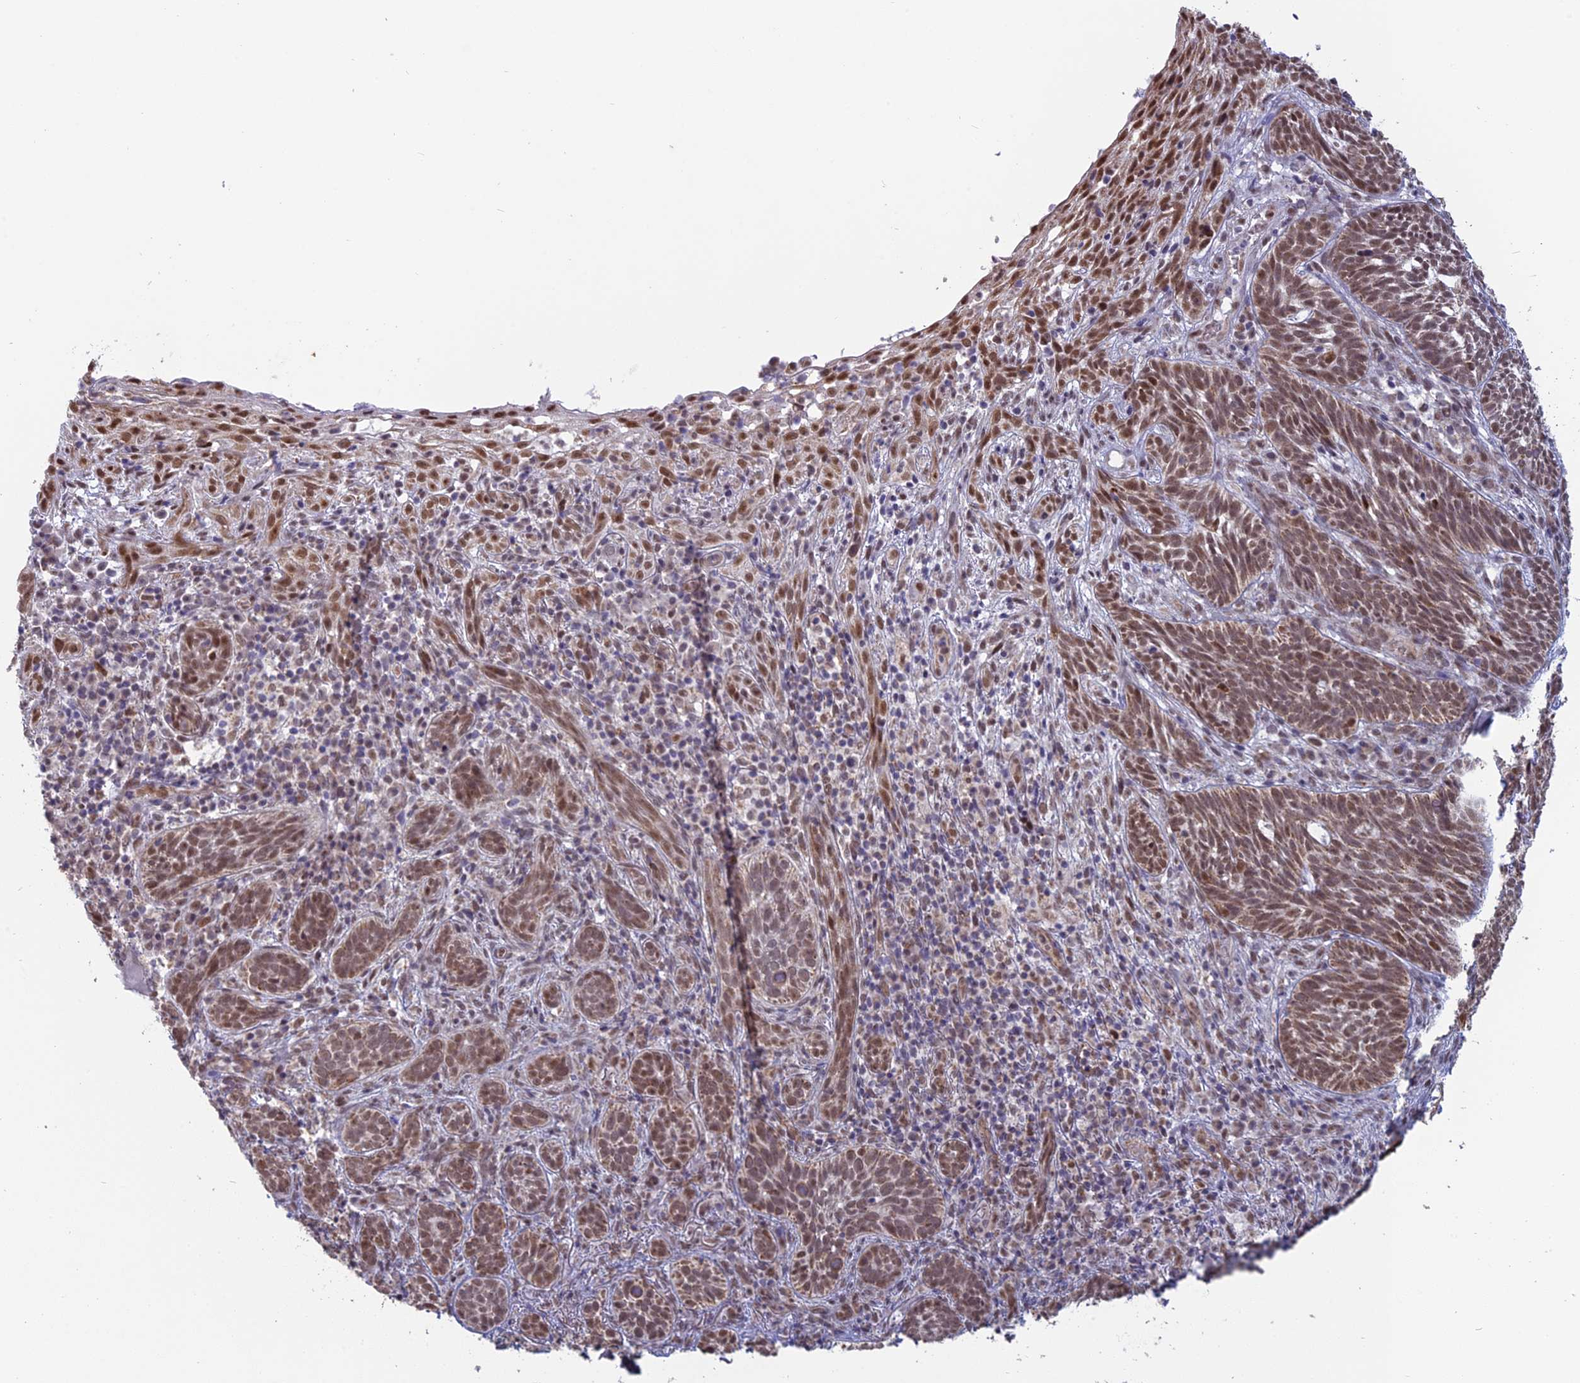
{"staining": {"intensity": "moderate", "quantity": ">75%", "location": "cytoplasmic/membranous,nuclear"}, "tissue": "skin cancer", "cell_type": "Tumor cells", "image_type": "cancer", "snomed": [{"axis": "morphology", "description": "Basal cell carcinoma"}, {"axis": "topography", "description": "Skin"}], "caption": "Tumor cells exhibit moderate cytoplasmic/membranous and nuclear staining in about >75% of cells in skin cancer (basal cell carcinoma). (Brightfield microscopy of DAB IHC at high magnification).", "gene": "ARHGAP40", "patient": {"sex": "male", "age": 71}}